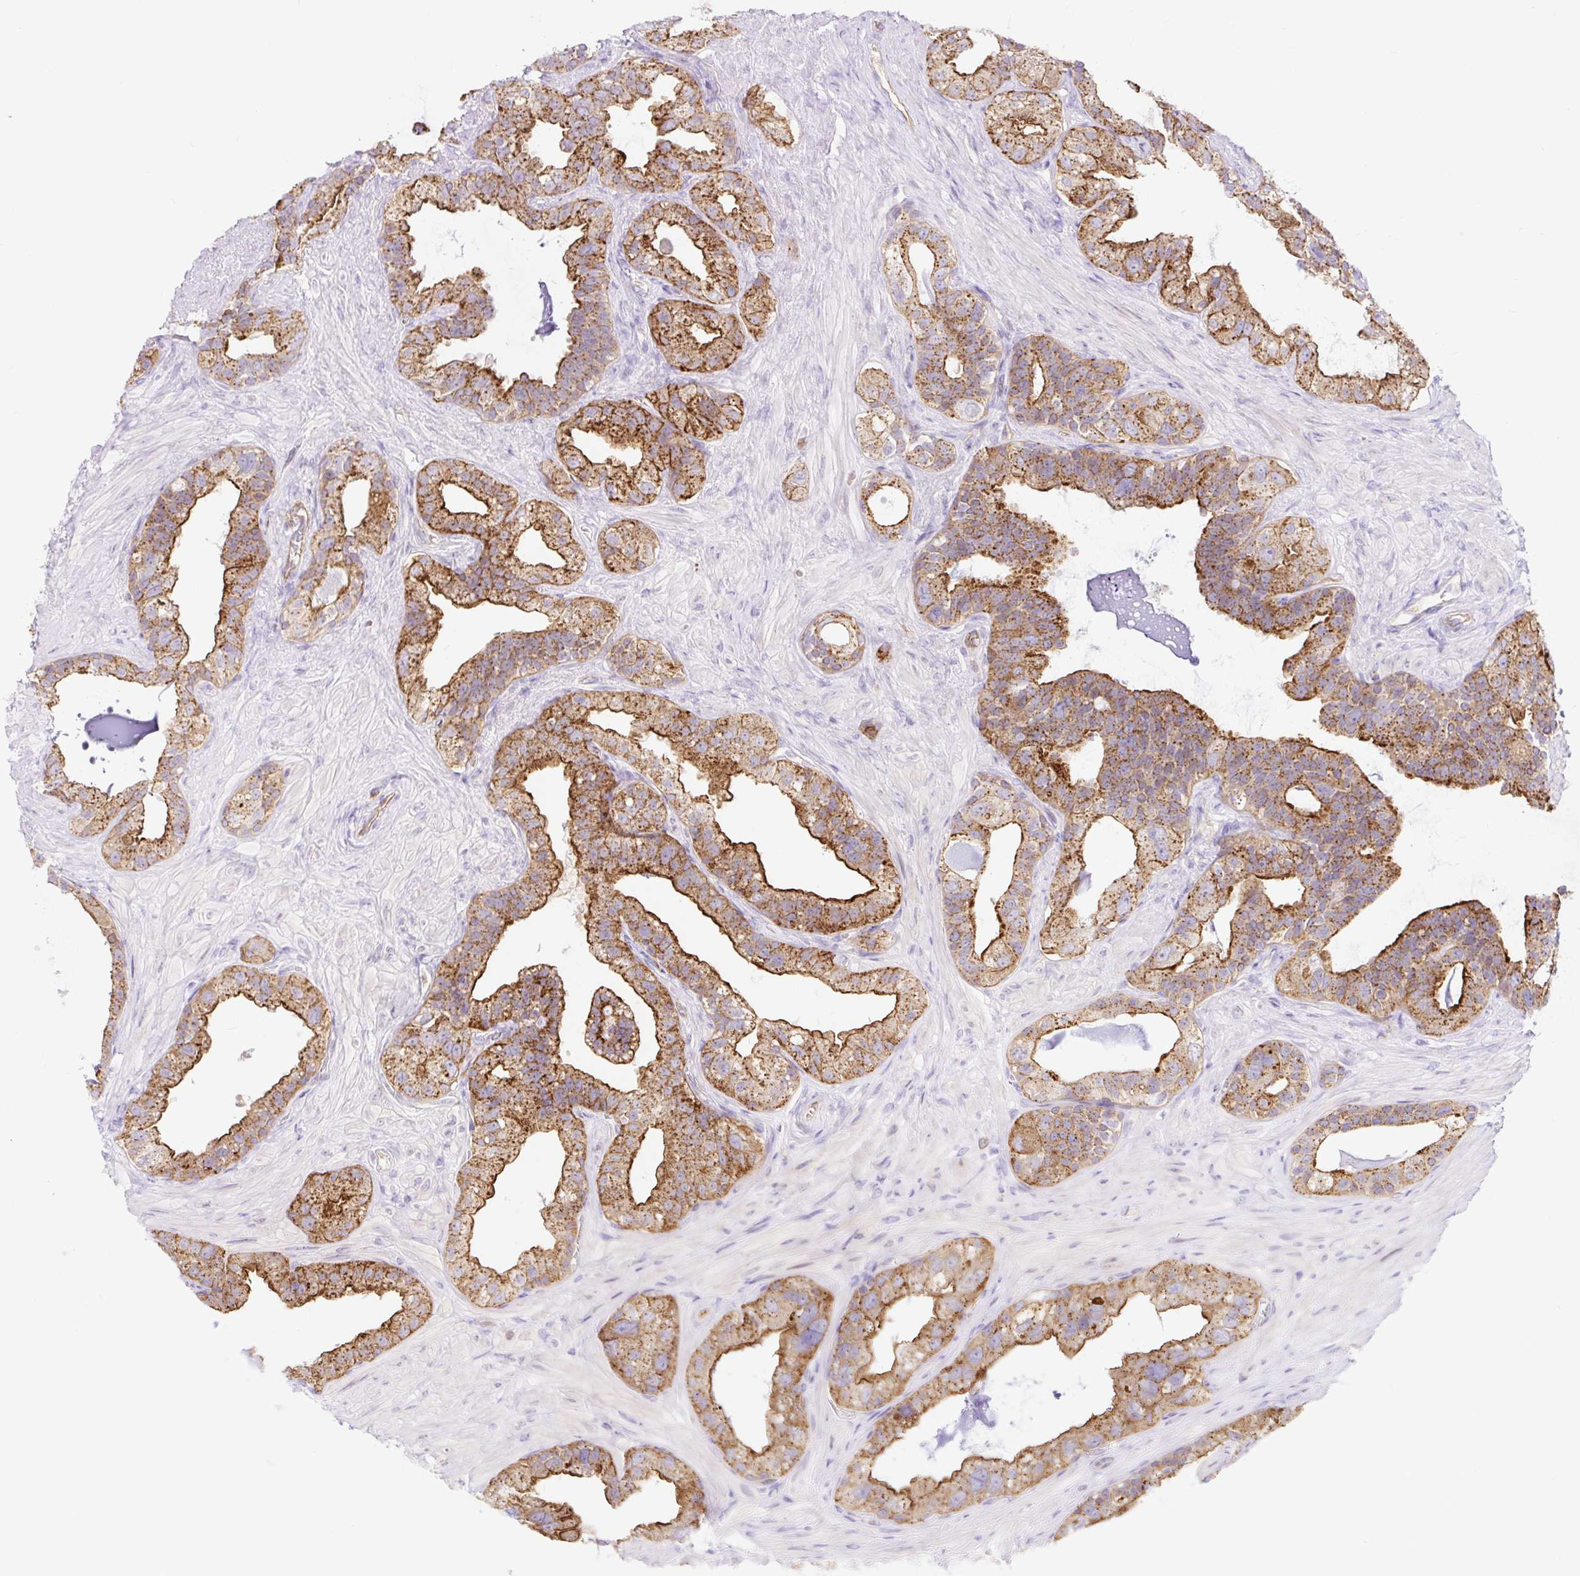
{"staining": {"intensity": "strong", "quantity": ">75%", "location": "cytoplasmic/membranous"}, "tissue": "seminal vesicle", "cell_type": "Glandular cells", "image_type": "normal", "snomed": [{"axis": "morphology", "description": "Normal tissue, NOS"}, {"axis": "topography", "description": "Seminal veicle"}, {"axis": "topography", "description": "Peripheral nerve tissue"}], "caption": "Protein analysis of benign seminal vesicle demonstrates strong cytoplasmic/membranous positivity in approximately >75% of glandular cells.", "gene": "HIP1R", "patient": {"sex": "male", "age": 76}}